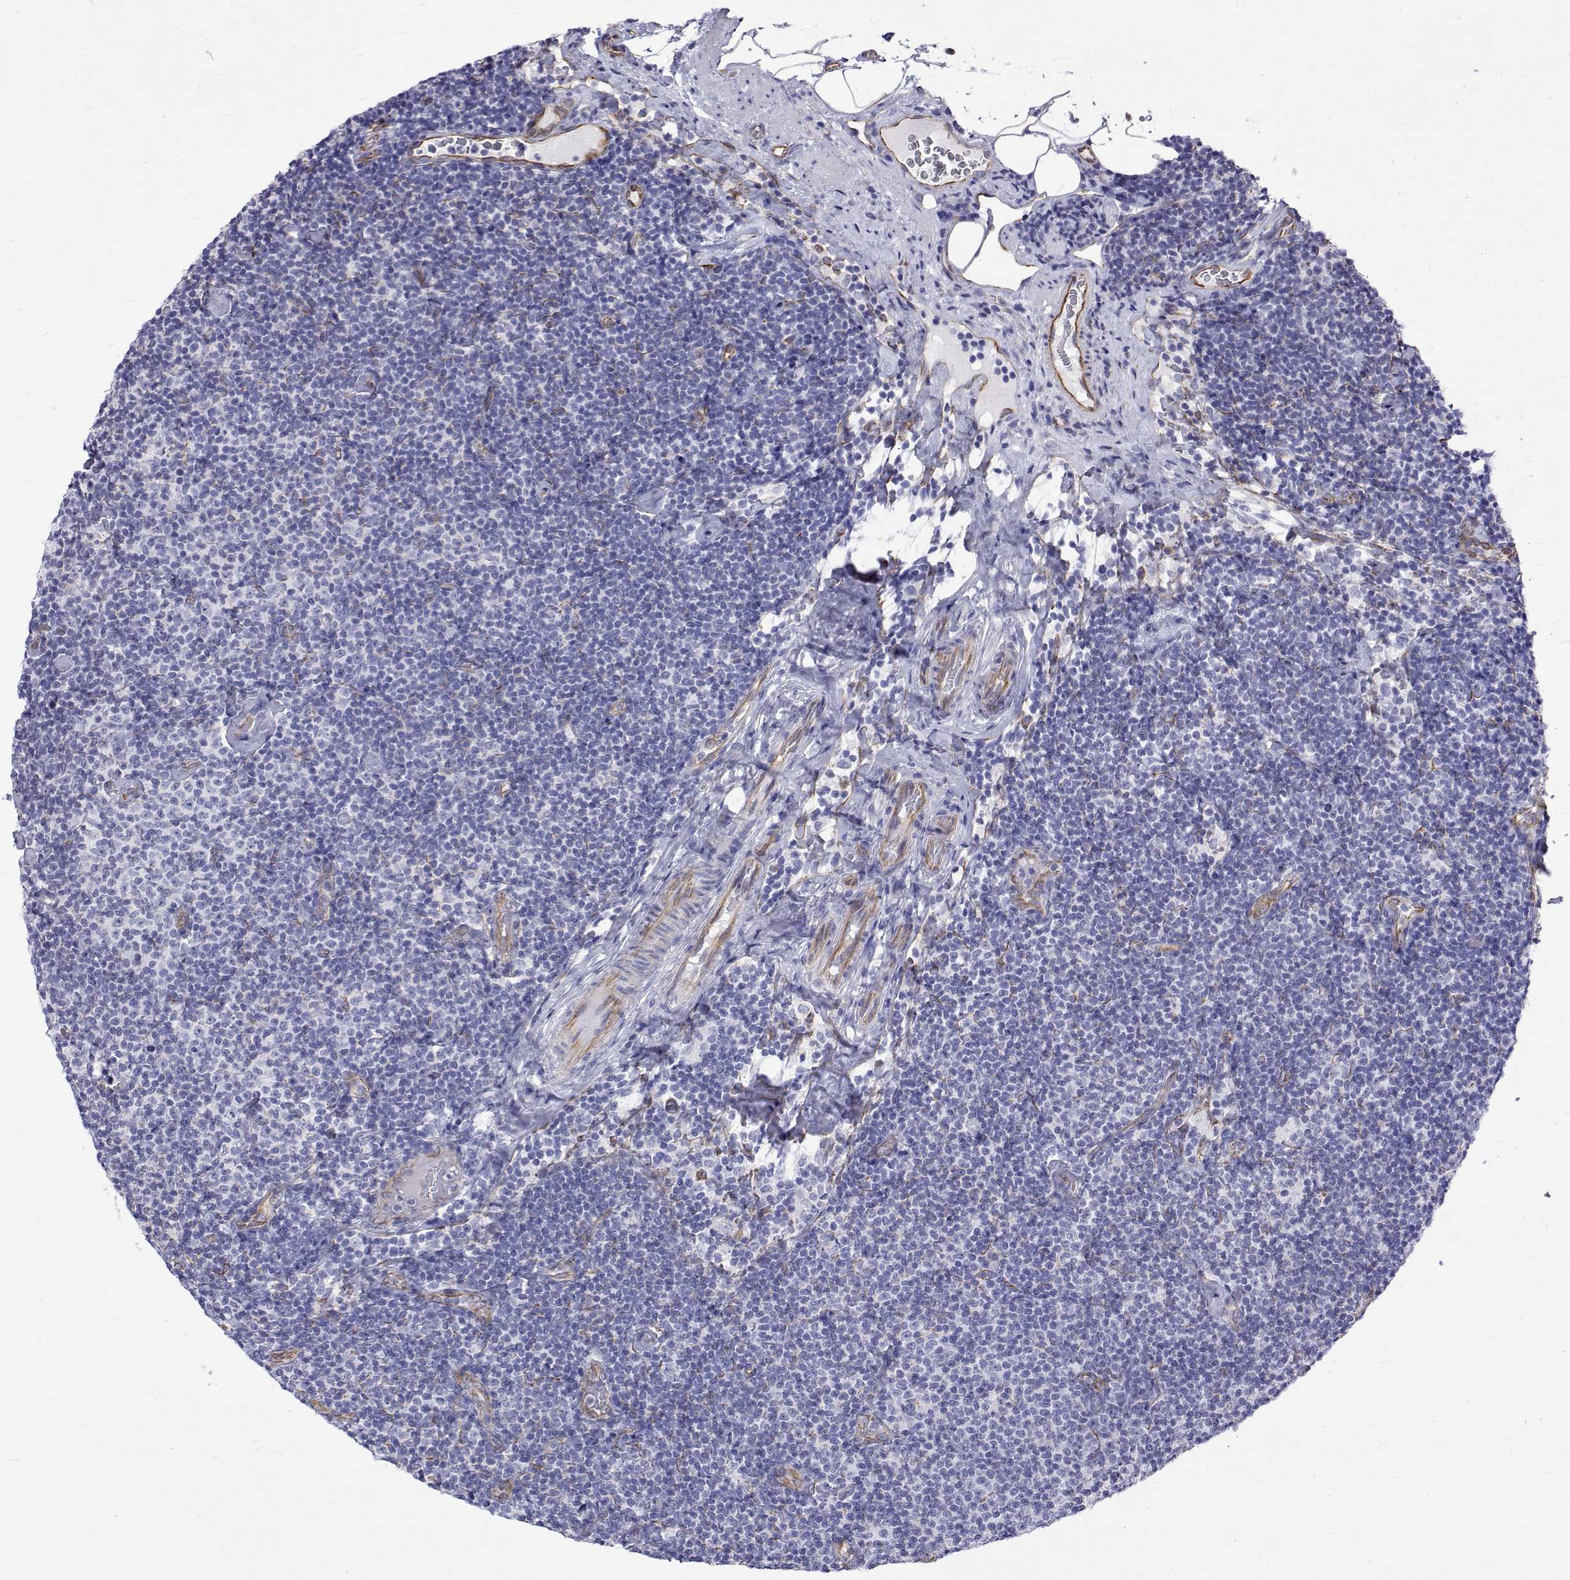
{"staining": {"intensity": "negative", "quantity": "none", "location": "none"}, "tissue": "lymphoma", "cell_type": "Tumor cells", "image_type": "cancer", "snomed": [{"axis": "morphology", "description": "Malignant lymphoma, non-Hodgkin's type, Low grade"}, {"axis": "topography", "description": "Lymph node"}], "caption": "Tumor cells show no significant protein expression in lymphoma.", "gene": "OPRPN", "patient": {"sex": "male", "age": 81}}